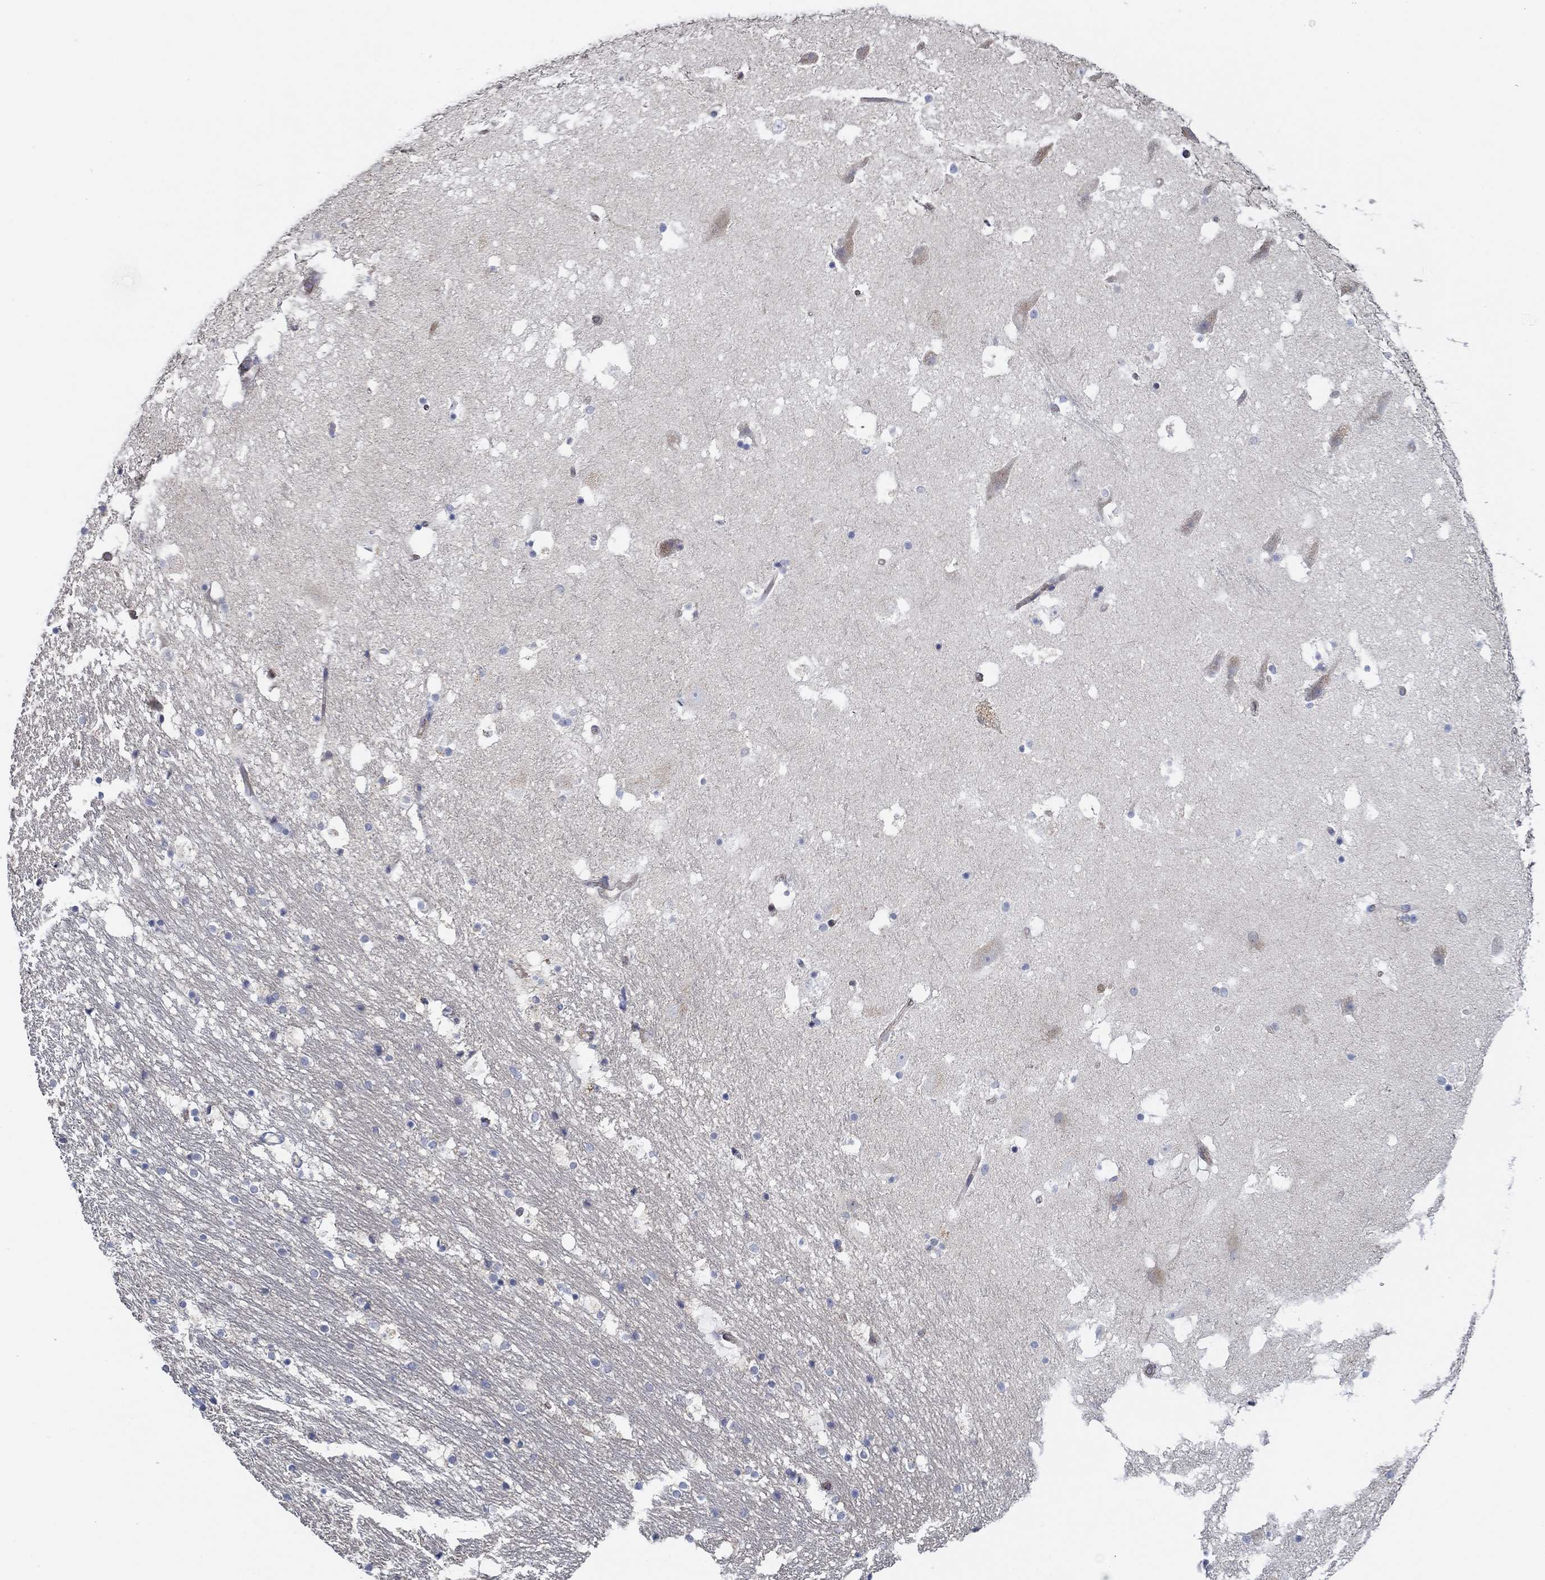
{"staining": {"intensity": "negative", "quantity": "none", "location": "none"}, "tissue": "hippocampus", "cell_type": "Glial cells", "image_type": "normal", "snomed": [{"axis": "morphology", "description": "Normal tissue, NOS"}, {"axis": "topography", "description": "Hippocampus"}], "caption": "Benign hippocampus was stained to show a protein in brown. There is no significant positivity in glial cells.", "gene": "CFAP61", "patient": {"sex": "male", "age": 51}}